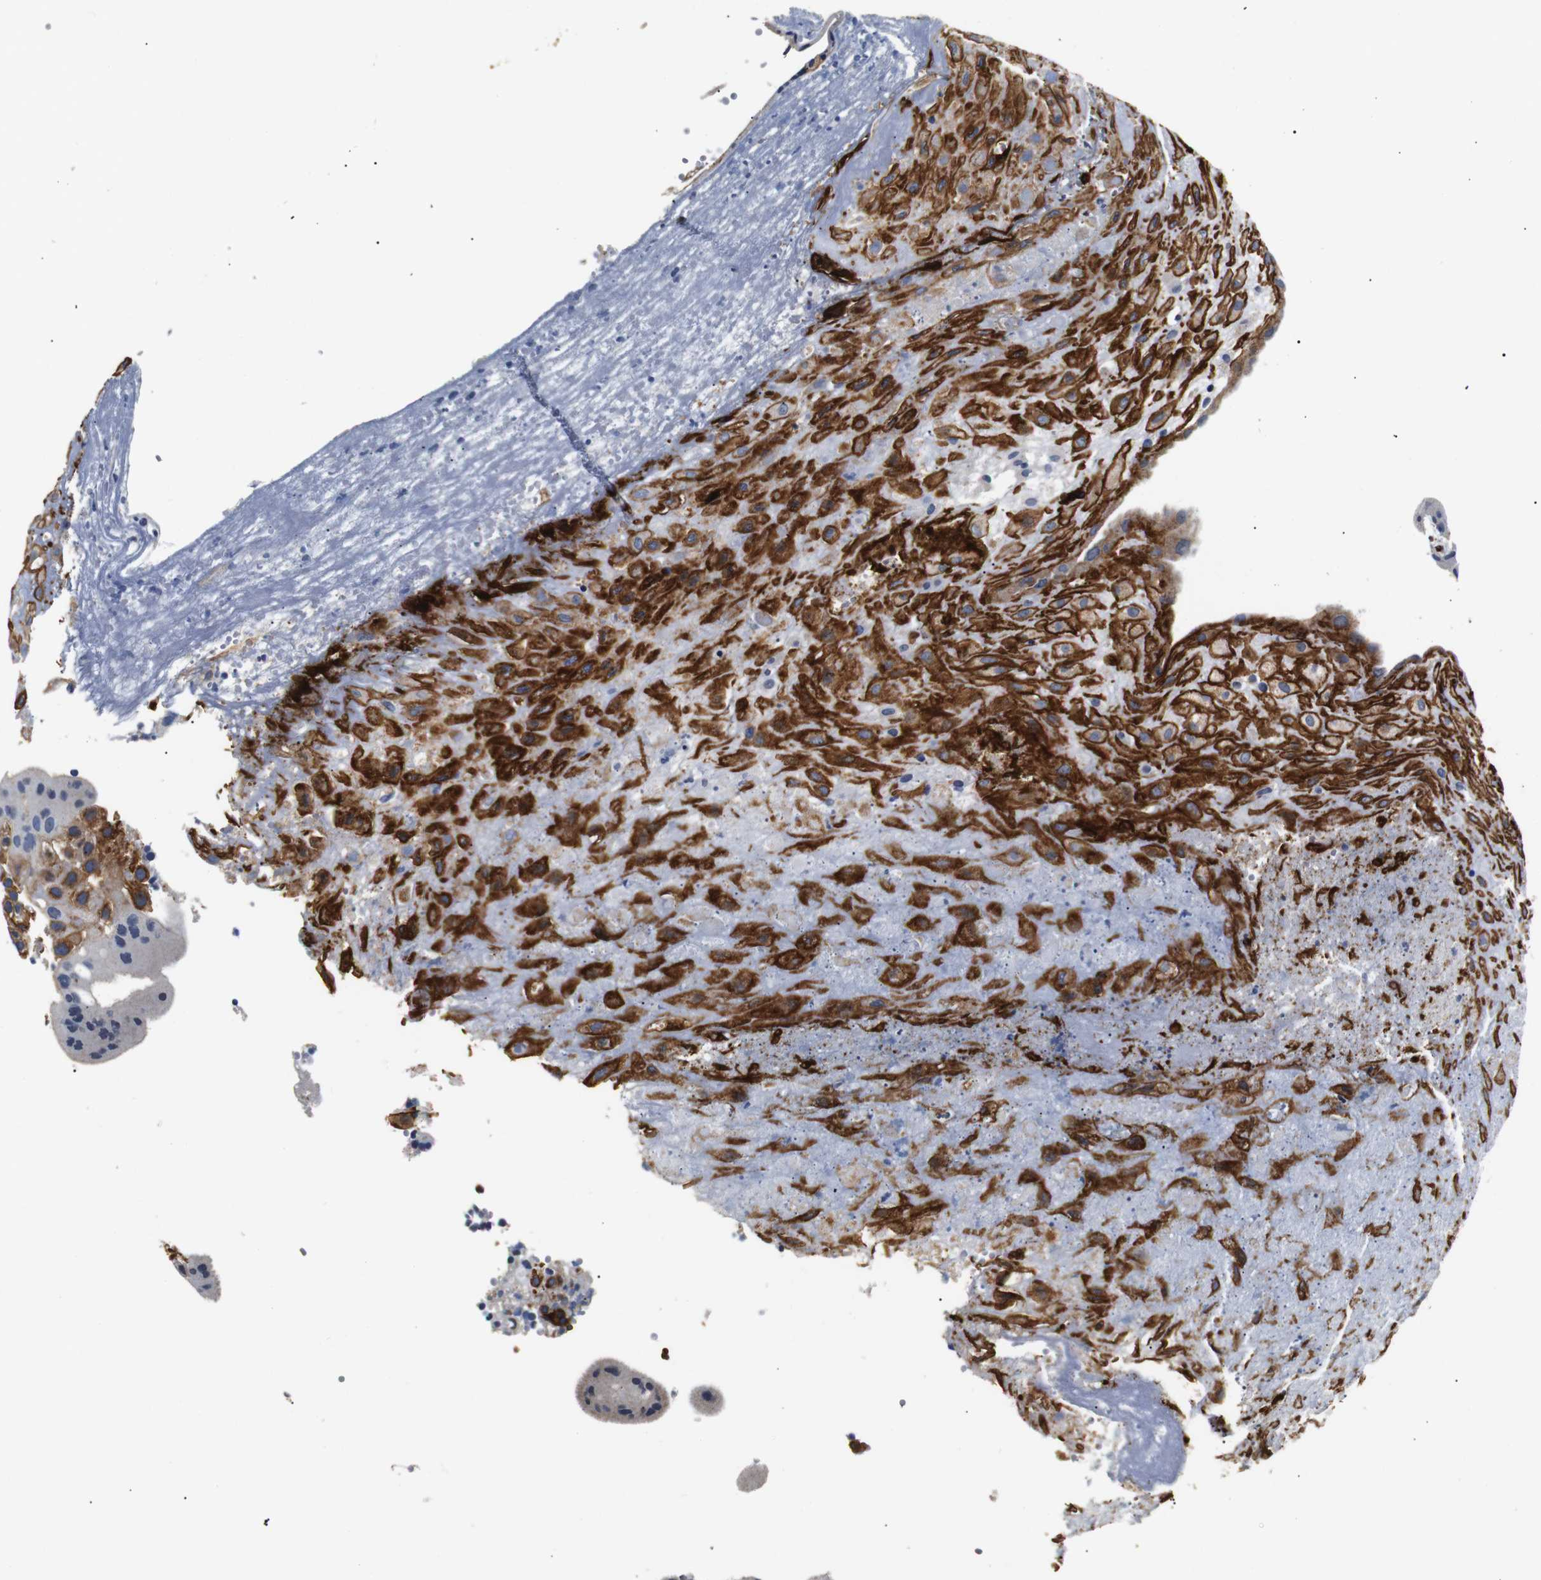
{"staining": {"intensity": "strong", "quantity": ">75%", "location": "cytoplasmic/membranous"}, "tissue": "placenta", "cell_type": "Decidual cells", "image_type": "normal", "snomed": [{"axis": "morphology", "description": "Normal tissue, NOS"}, {"axis": "topography", "description": "Placenta"}], "caption": "IHC of normal placenta reveals high levels of strong cytoplasmic/membranous positivity in about >75% of decidual cells.", "gene": "CAV2", "patient": {"sex": "female", "age": 18}}